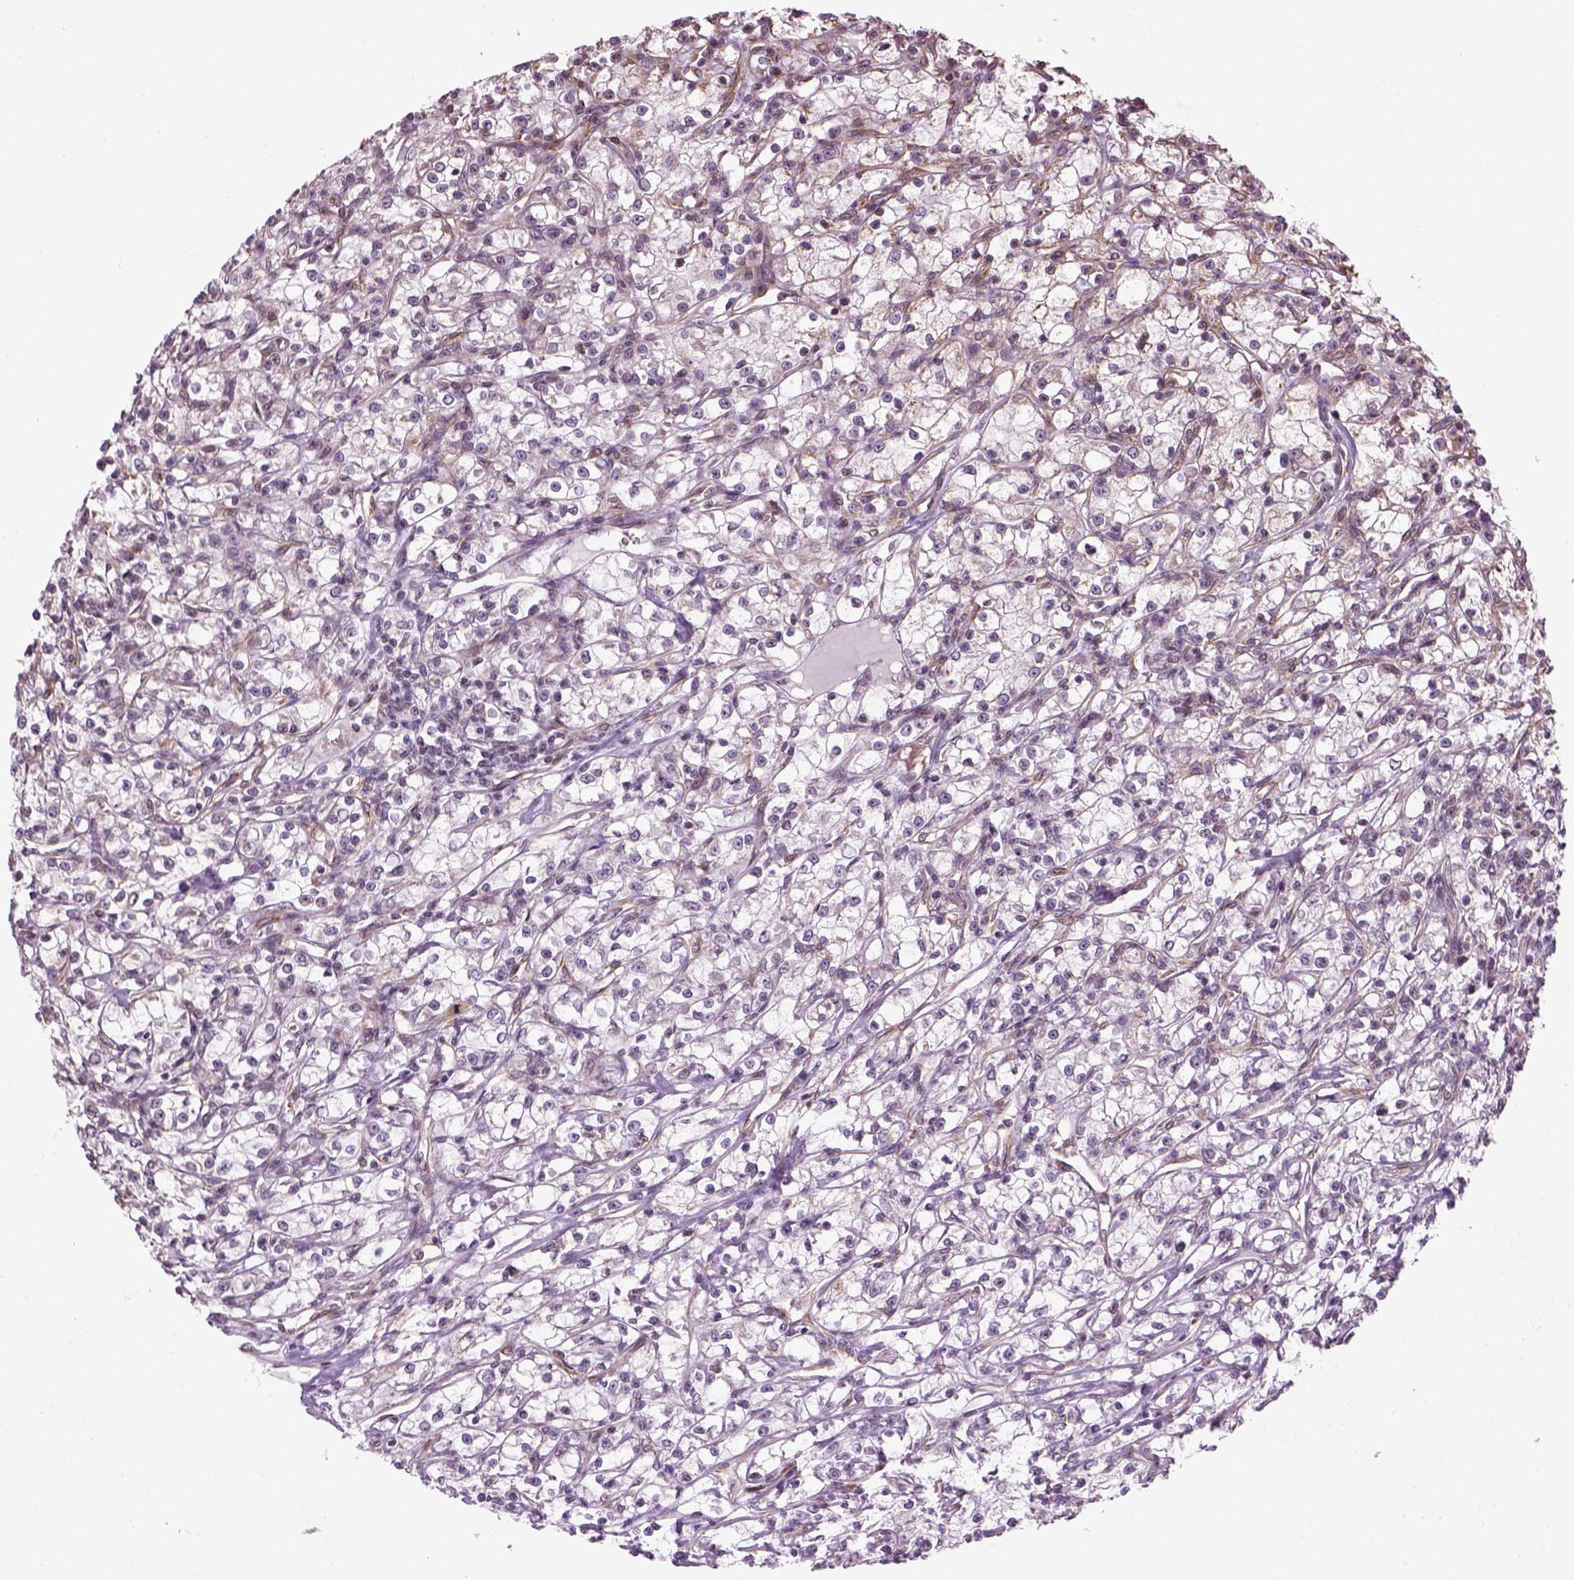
{"staining": {"intensity": "negative", "quantity": "none", "location": "none"}, "tissue": "renal cancer", "cell_type": "Tumor cells", "image_type": "cancer", "snomed": [{"axis": "morphology", "description": "Adenocarcinoma, NOS"}, {"axis": "topography", "description": "Kidney"}], "caption": "Renal cancer (adenocarcinoma) stained for a protein using immunohistochemistry exhibits no expression tumor cells.", "gene": "XK", "patient": {"sex": "female", "age": 59}}